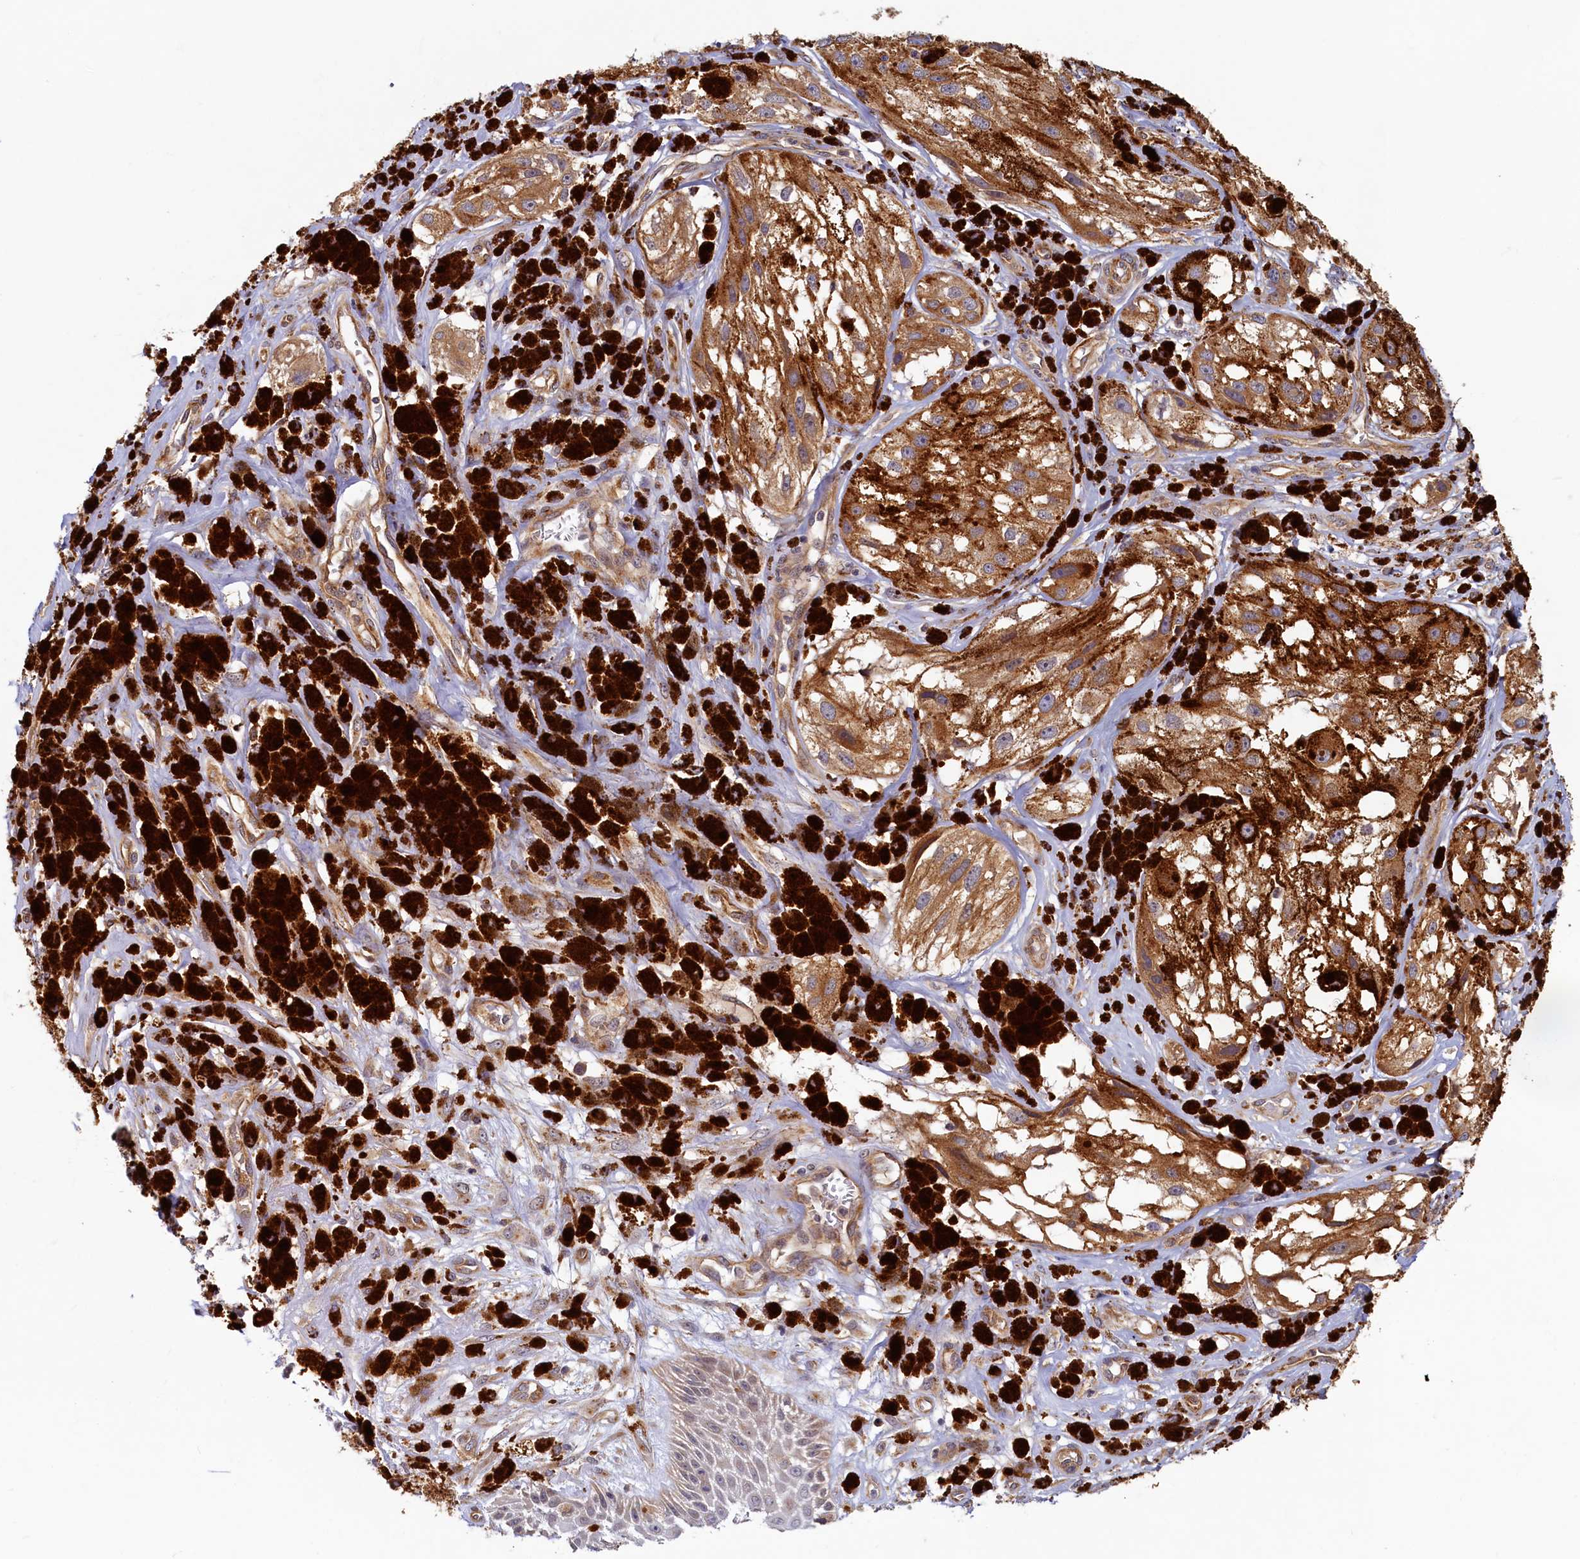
{"staining": {"intensity": "moderate", "quantity": ">75%", "location": "cytoplasmic/membranous"}, "tissue": "melanoma", "cell_type": "Tumor cells", "image_type": "cancer", "snomed": [{"axis": "morphology", "description": "Malignant melanoma, NOS"}, {"axis": "topography", "description": "Skin"}], "caption": "Brown immunohistochemical staining in malignant melanoma reveals moderate cytoplasmic/membranous positivity in approximately >75% of tumor cells. The staining was performed using DAB (3,3'-diaminobenzidine), with brown indicating positive protein expression. Nuclei are stained blue with hematoxylin.", "gene": "STX12", "patient": {"sex": "male", "age": 88}}